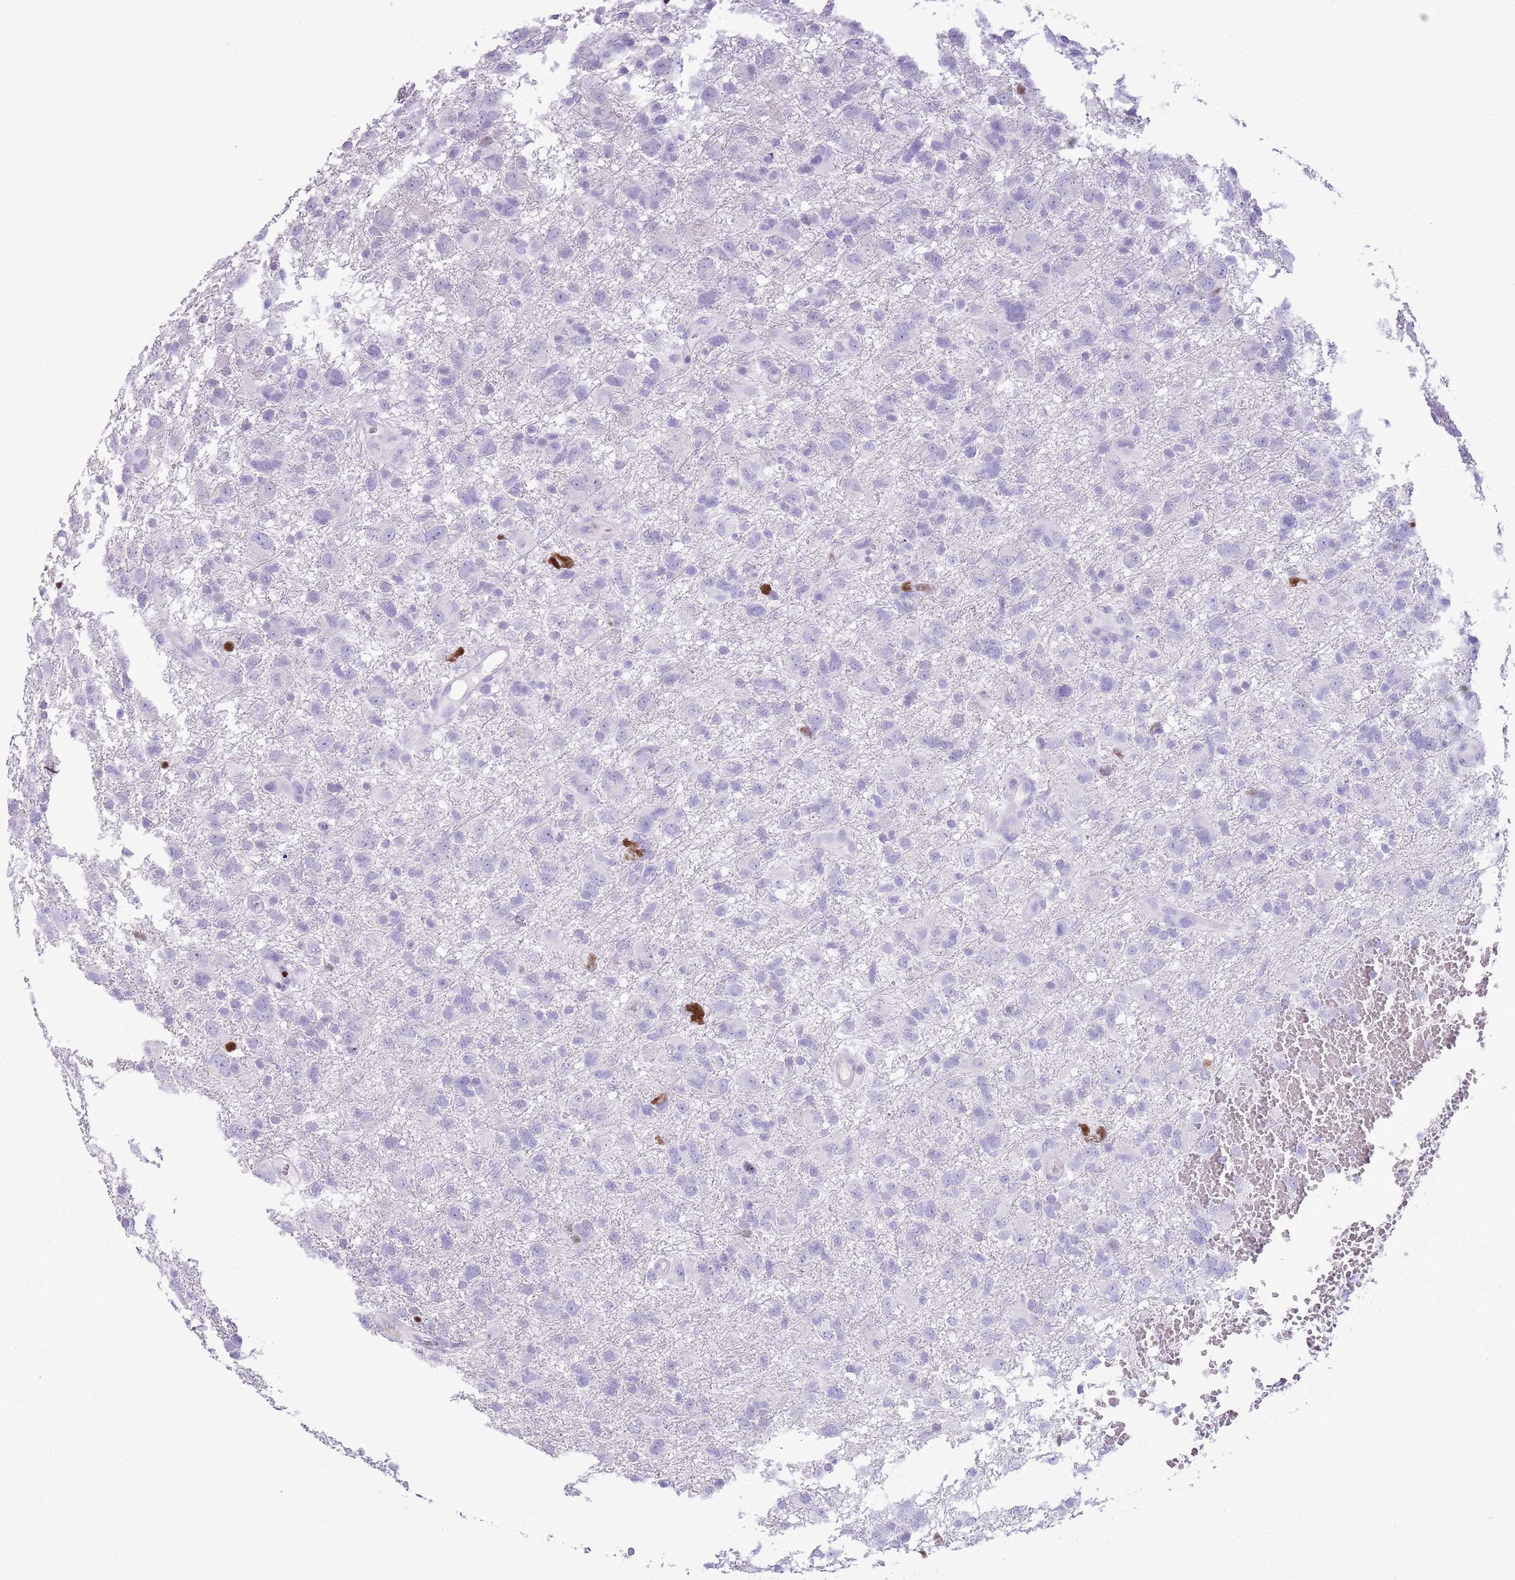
{"staining": {"intensity": "negative", "quantity": "none", "location": "none"}, "tissue": "glioma", "cell_type": "Tumor cells", "image_type": "cancer", "snomed": [{"axis": "morphology", "description": "Glioma, malignant, High grade"}, {"axis": "topography", "description": "Brain"}], "caption": "Immunohistochemistry of human glioma reveals no positivity in tumor cells. (DAB (3,3'-diaminobenzidine) immunohistochemistry, high magnification).", "gene": "BCL11B", "patient": {"sex": "male", "age": 61}}